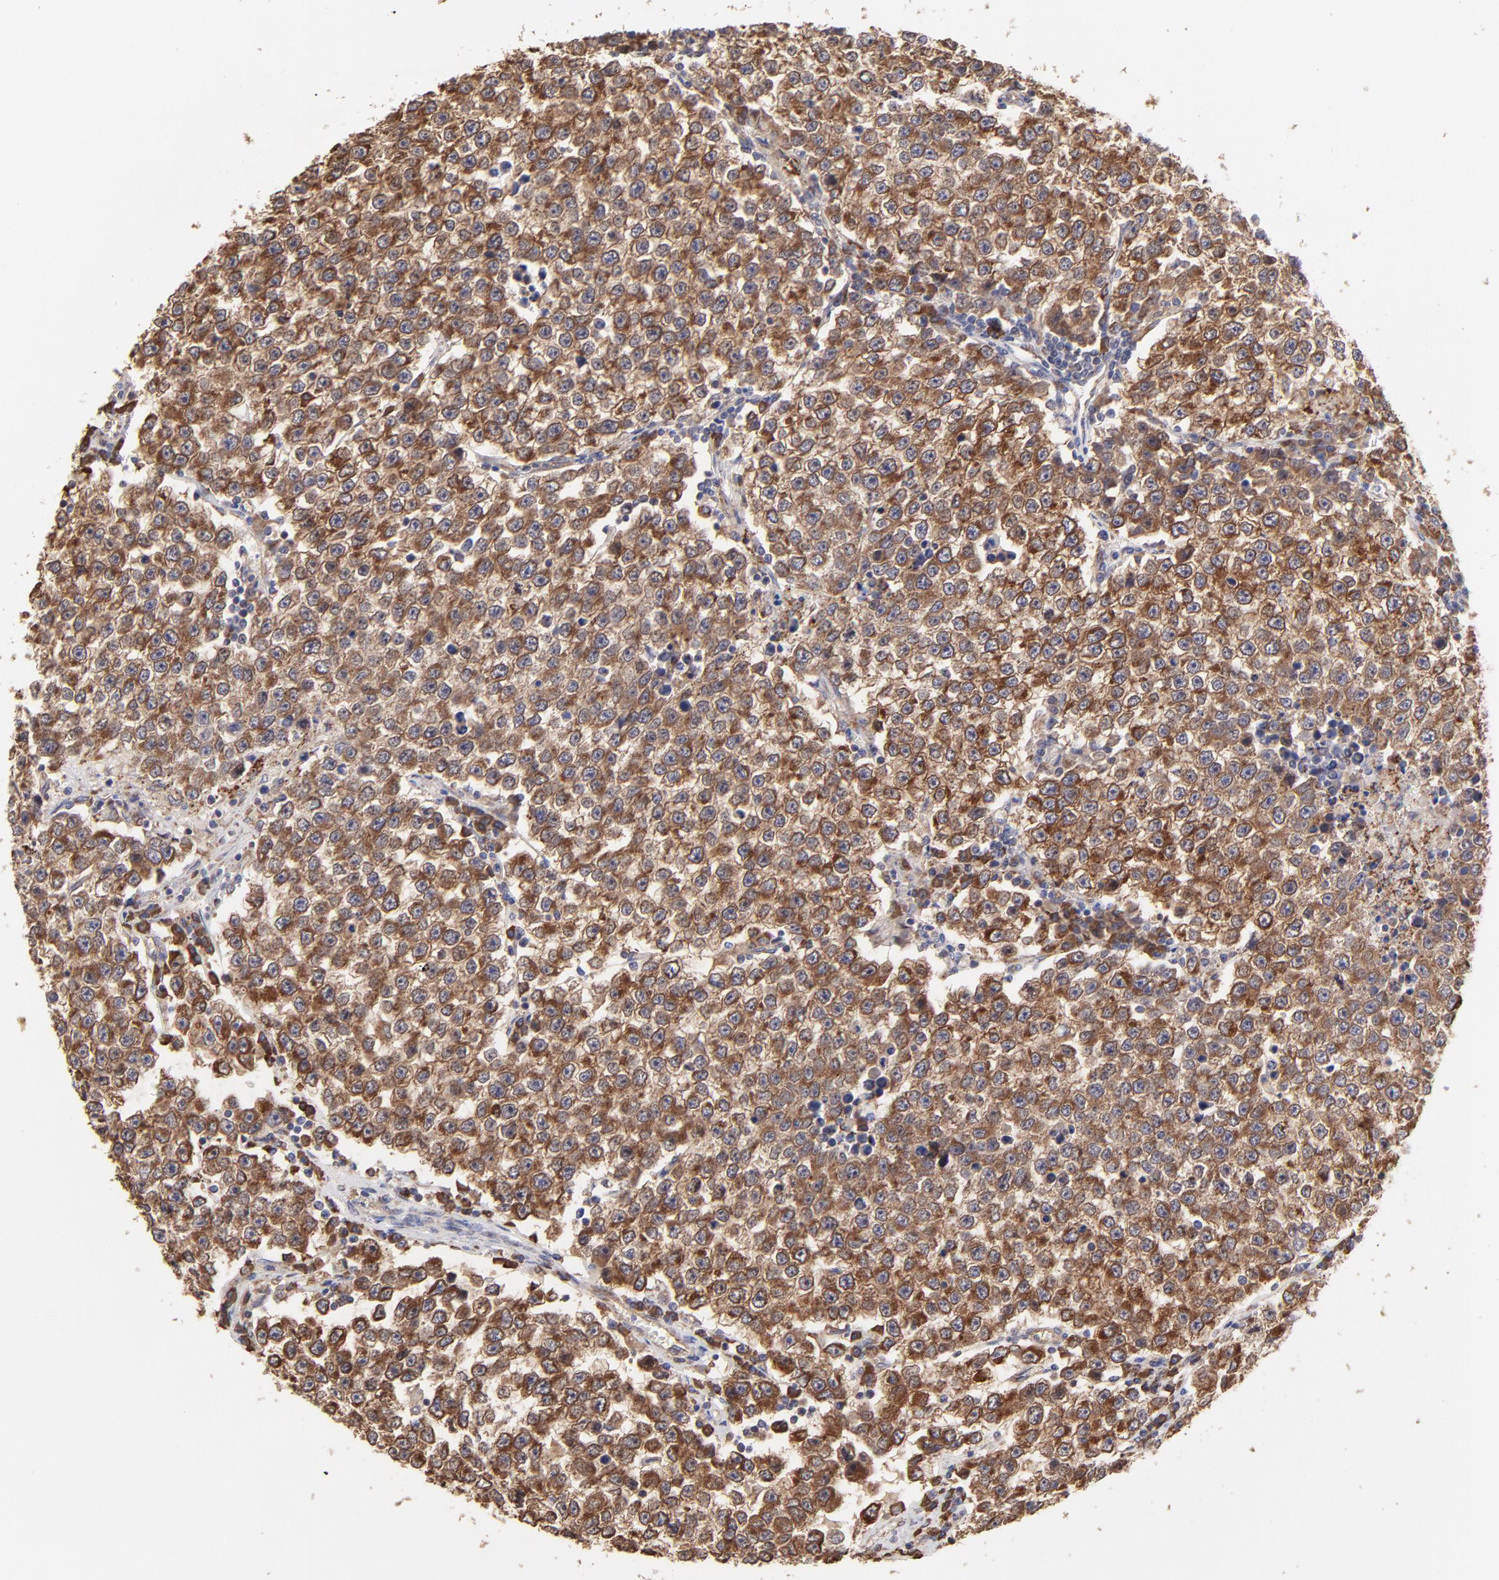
{"staining": {"intensity": "moderate", "quantity": ">75%", "location": "cytoplasmic/membranous"}, "tissue": "testis cancer", "cell_type": "Tumor cells", "image_type": "cancer", "snomed": [{"axis": "morphology", "description": "Seminoma, NOS"}, {"axis": "topography", "description": "Testis"}], "caption": "IHC photomicrograph of neoplastic tissue: human testis cancer (seminoma) stained using immunohistochemistry exhibits medium levels of moderate protein expression localized specifically in the cytoplasmic/membranous of tumor cells, appearing as a cytoplasmic/membranous brown color.", "gene": "PFKM", "patient": {"sex": "male", "age": 36}}